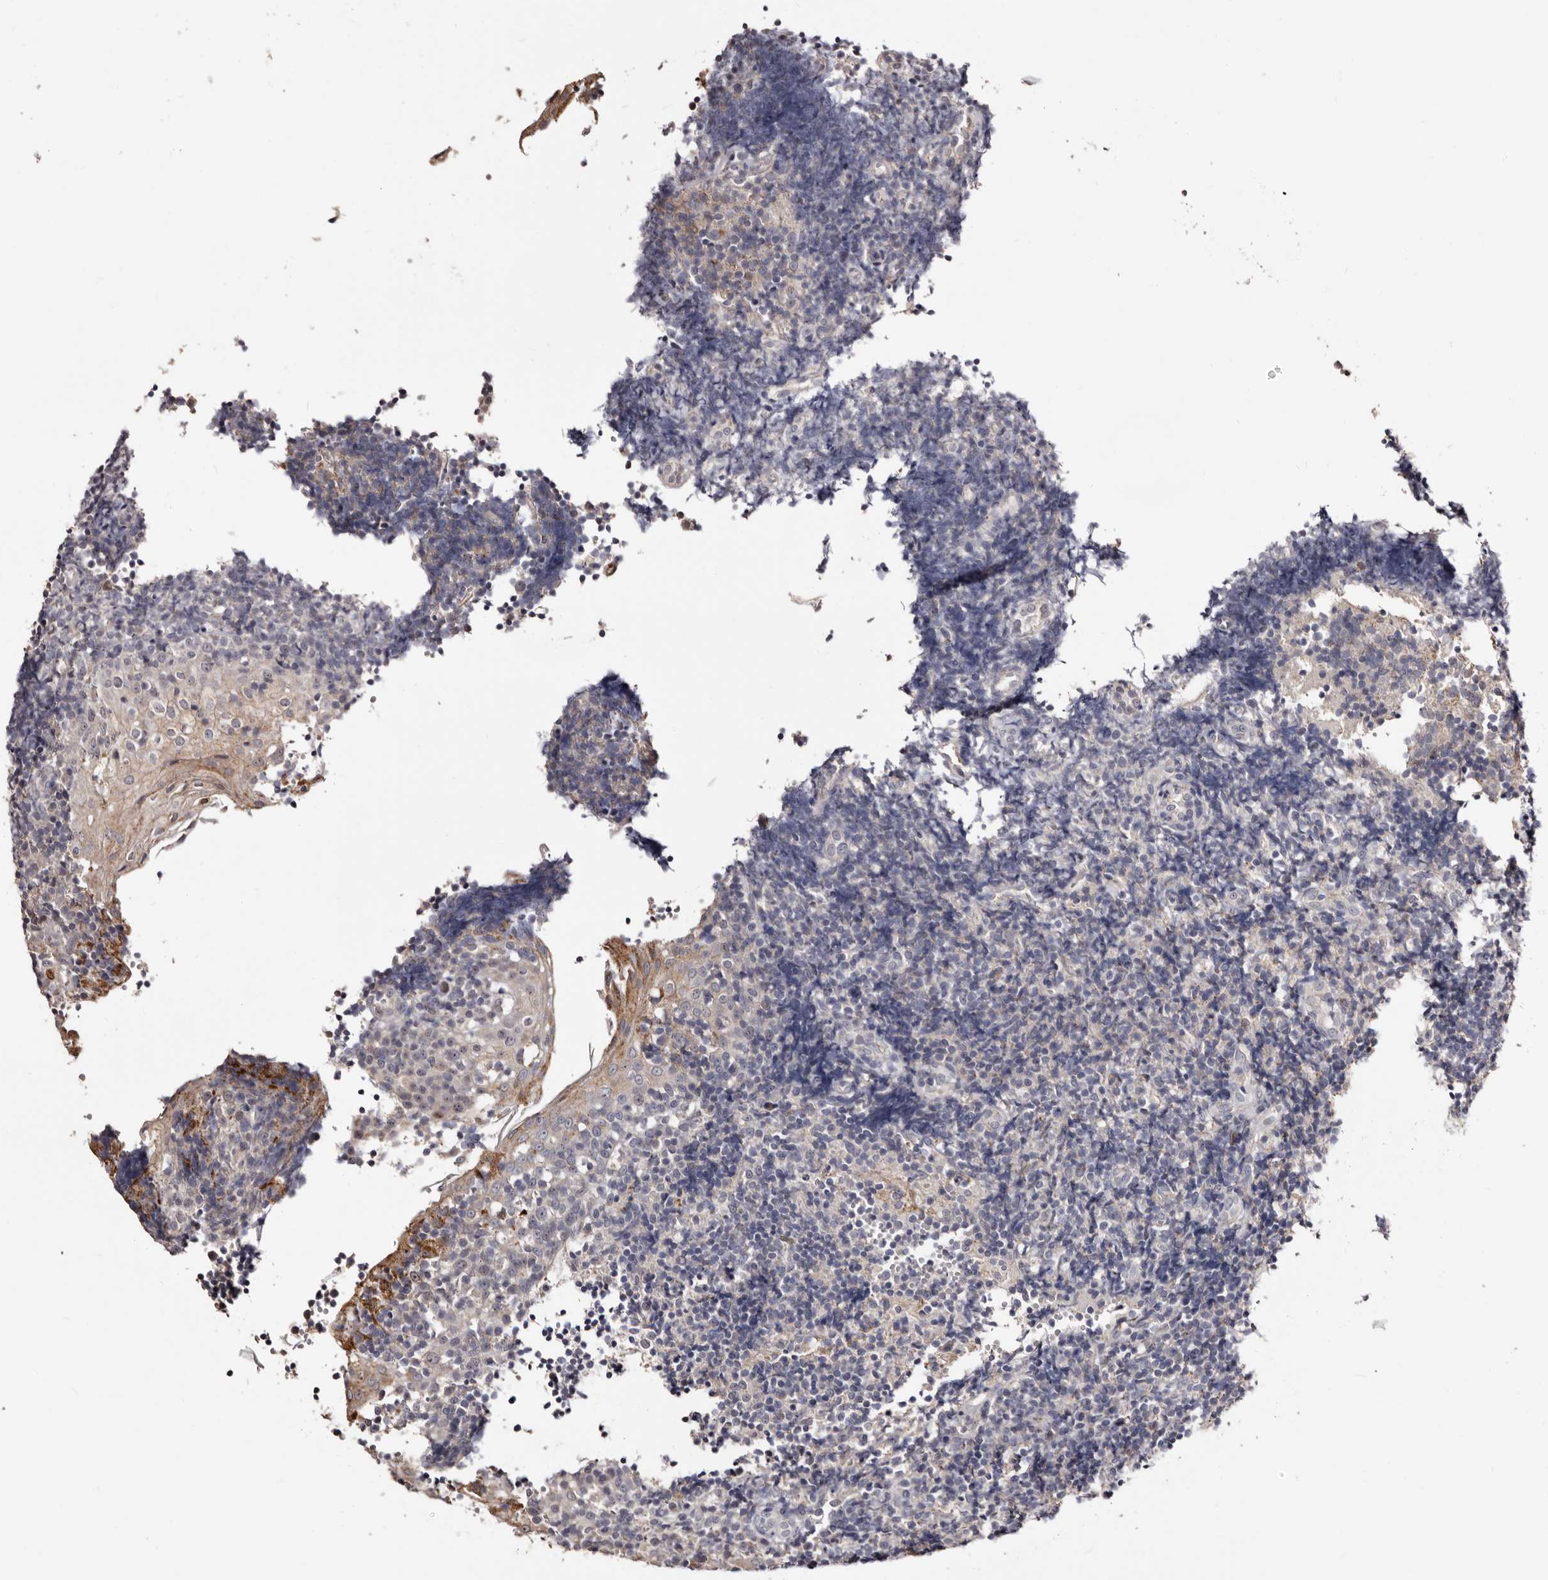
{"staining": {"intensity": "strong", "quantity": "<25%", "location": "cytoplasmic/membranous"}, "tissue": "tonsil", "cell_type": "Germinal center cells", "image_type": "normal", "snomed": [{"axis": "morphology", "description": "Normal tissue, NOS"}, {"axis": "topography", "description": "Tonsil"}], "caption": "The image shows staining of unremarkable tonsil, revealing strong cytoplasmic/membranous protein staining (brown color) within germinal center cells. The staining is performed using DAB brown chromogen to label protein expression. The nuclei are counter-stained blue using hematoxylin.", "gene": "PTAFR", "patient": {"sex": "female", "age": 40}}